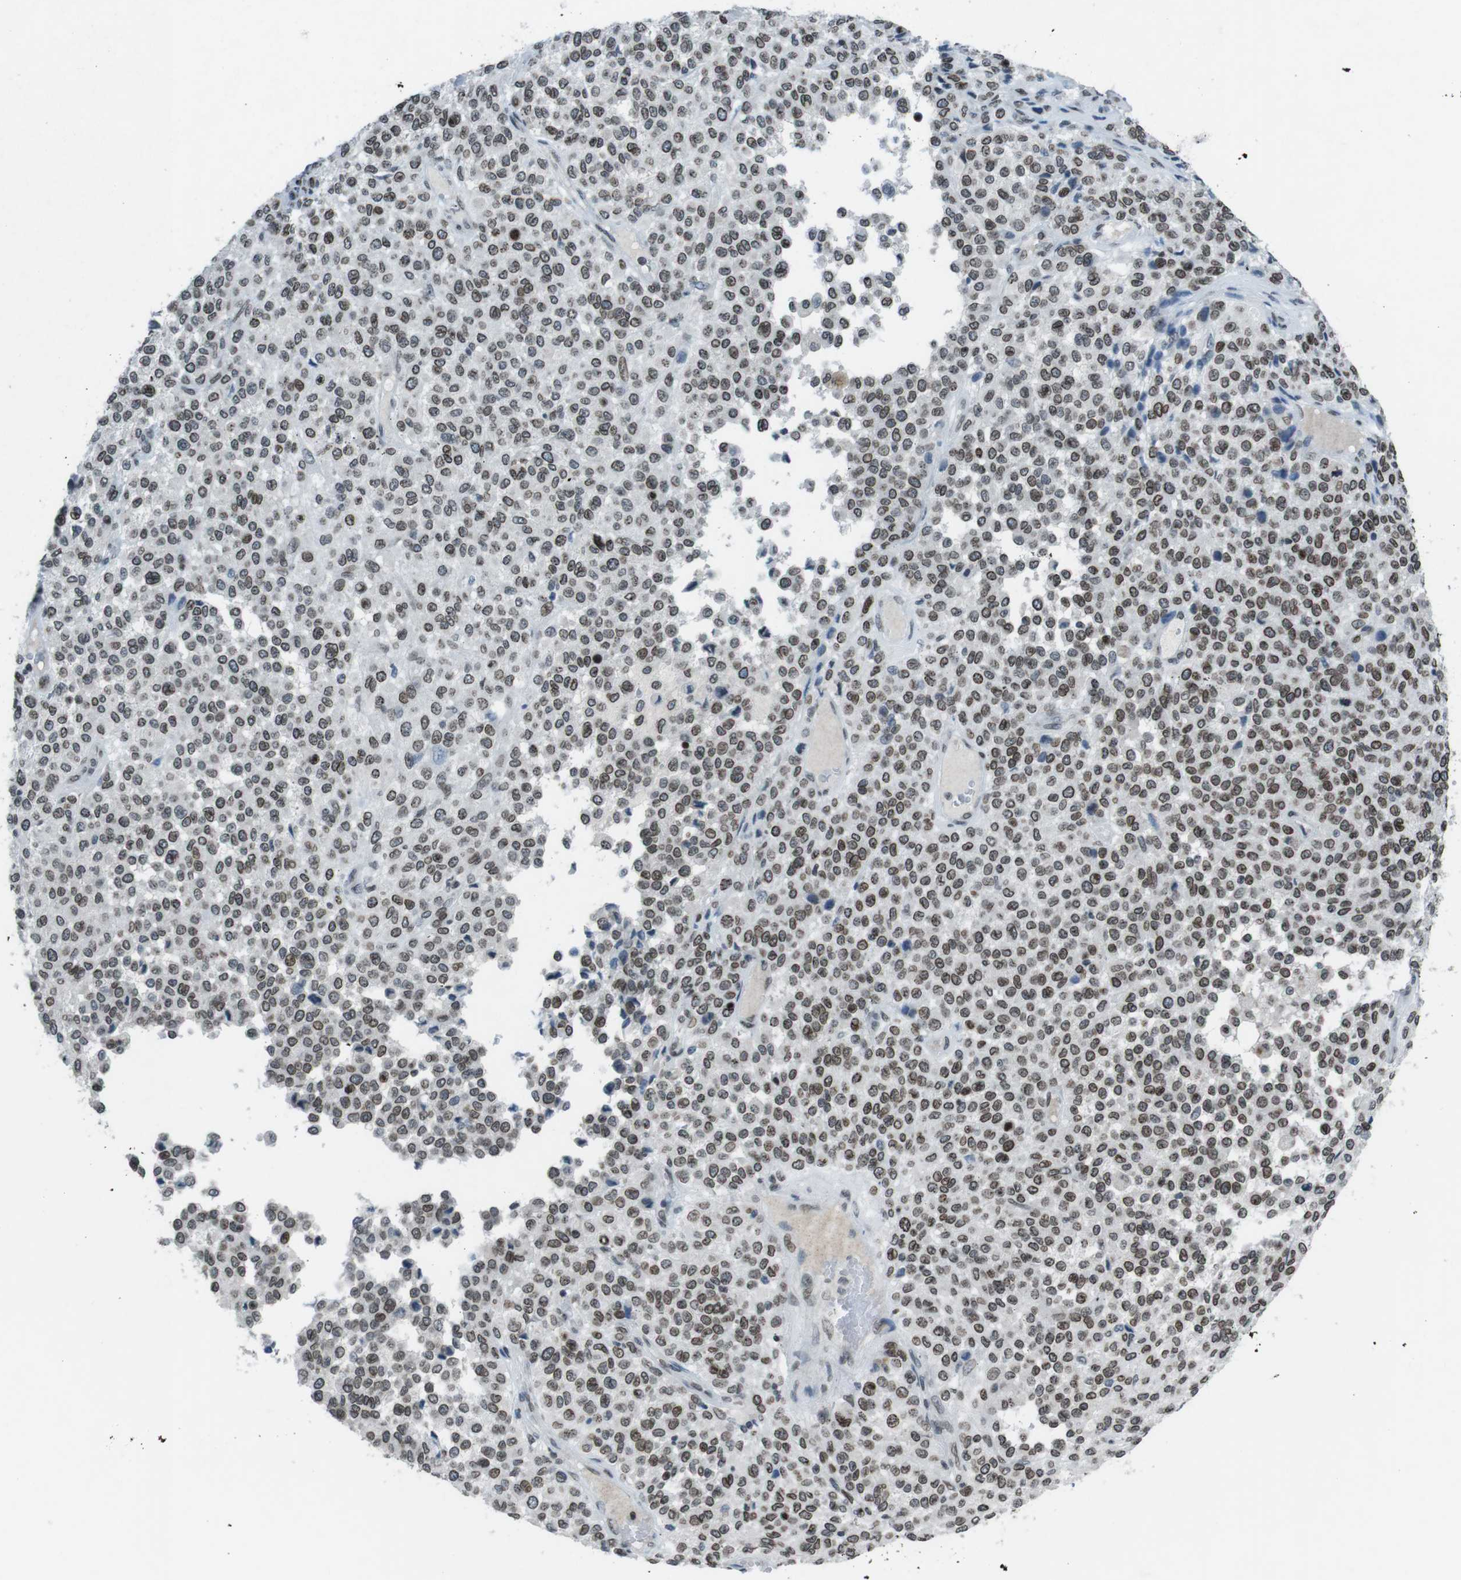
{"staining": {"intensity": "moderate", "quantity": ">75%", "location": "cytoplasmic/membranous,nuclear"}, "tissue": "melanoma", "cell_type": "Tumor cells", "image_type": "cancer", "snomed": [{"axis": "morphology", "description": "Malignant melanoma, Metastatic site"}, {"axis": "topography", "description": "Pancreas"}], "caption": "A high-resolution image shows immunohistochemistry staining of melanoma, which displays moderate cytoplasmic/membranous and nuclear expression in about >75% of tumor cells.", "gene": "MAD1L1", "patient": {"sex": "female", "age": 30}}